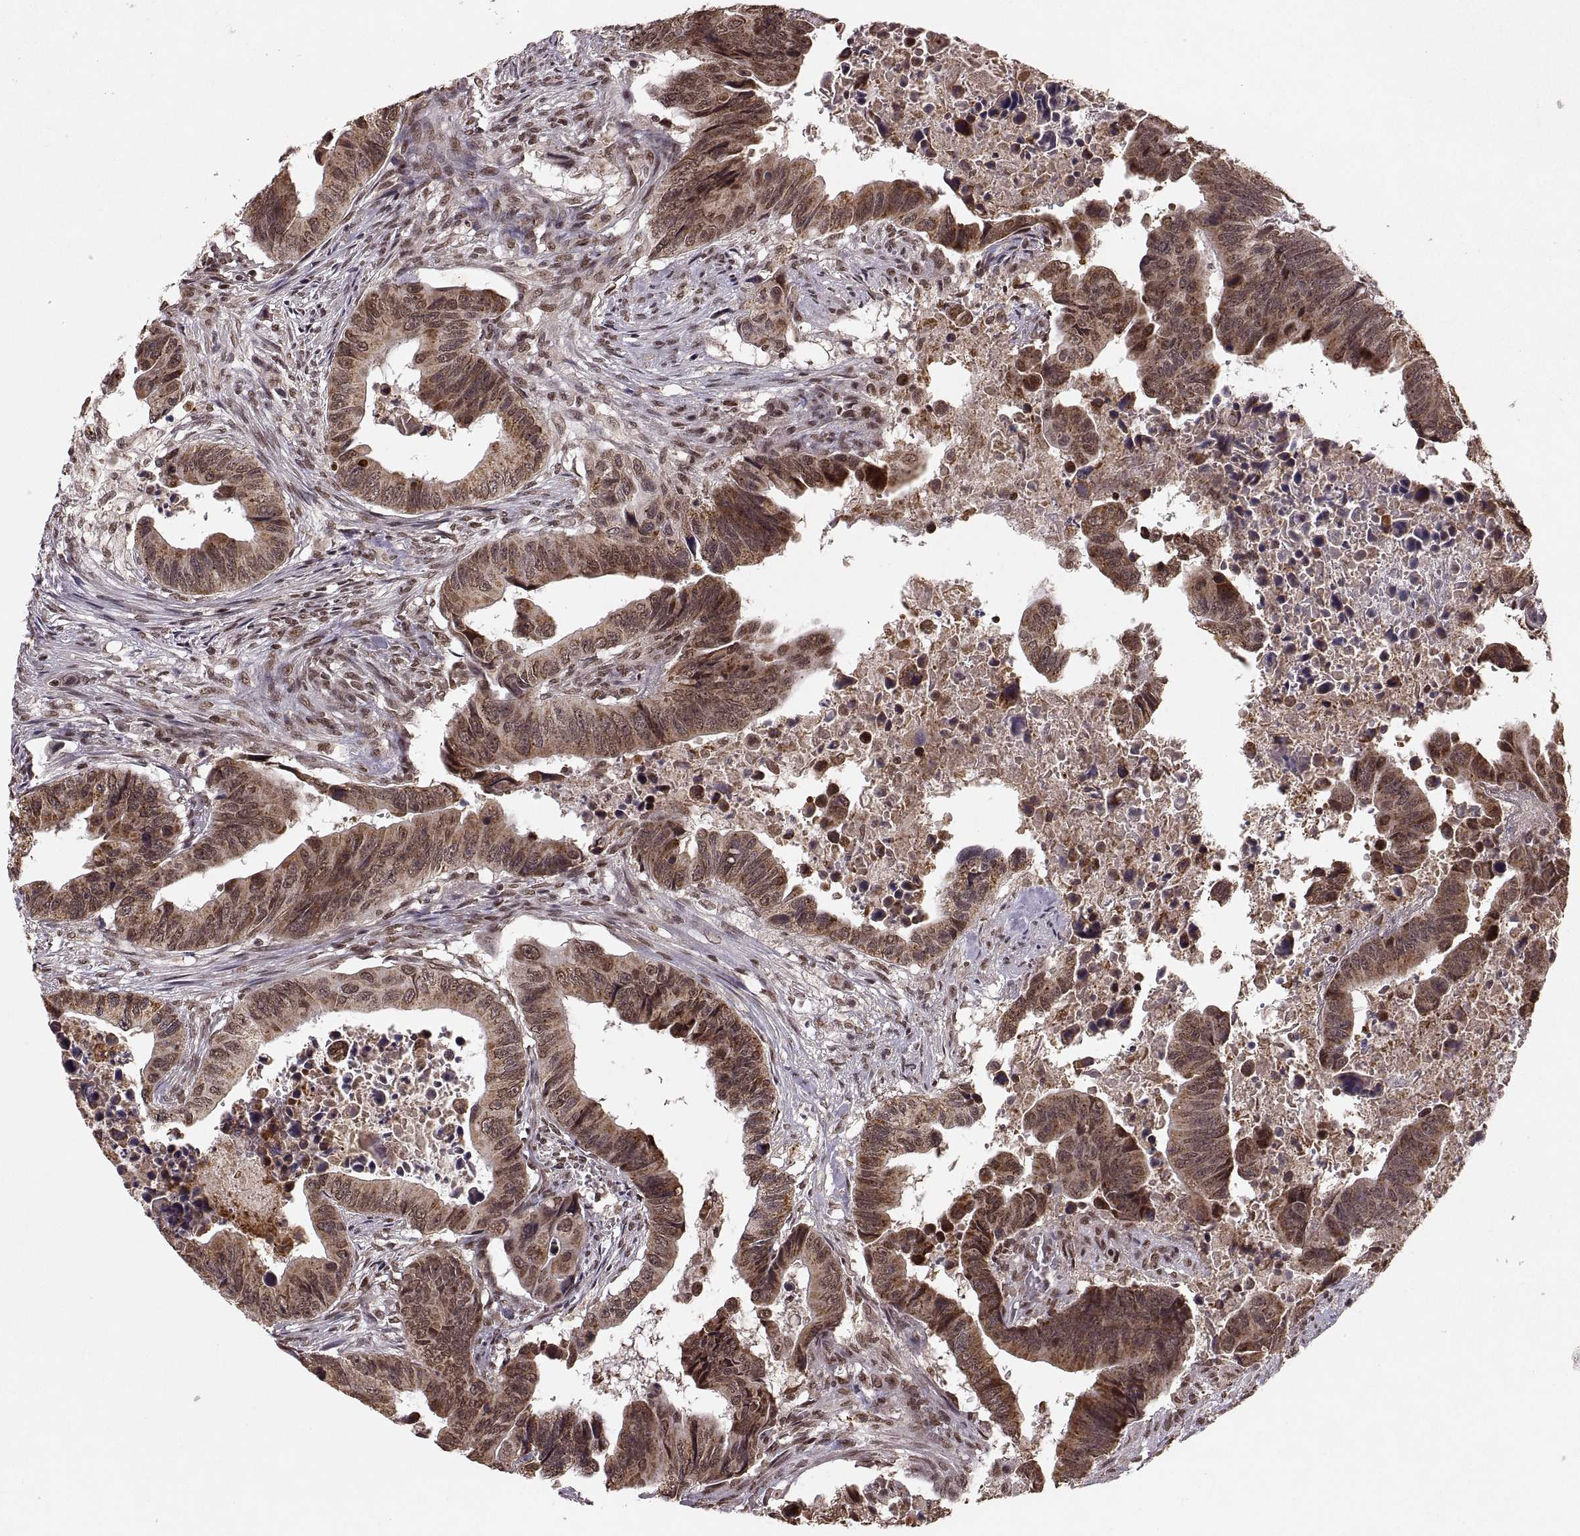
{"staining": {"intensity": "moderate", "quantity": ">75%", "location": "cytoplasmic/membranous"}, "tissue": "colorectal cancer", "cell_type": "Tumor cells", "image_type": "cancer", "snomed": [{"axis": "morphology", "description": "Adenocarcinoma, NOS"}, {"axis": "topography", "description": "Colon"}], "caption": "This image displays immunohistochemistry staining of colorectal cancer (adenocarcinoma), with medium moderate cytoplasmic/membranous staining in about >75% of tumor cells.", "gene": "RFT1", "patient": {"sex": "female", "age": 87}}